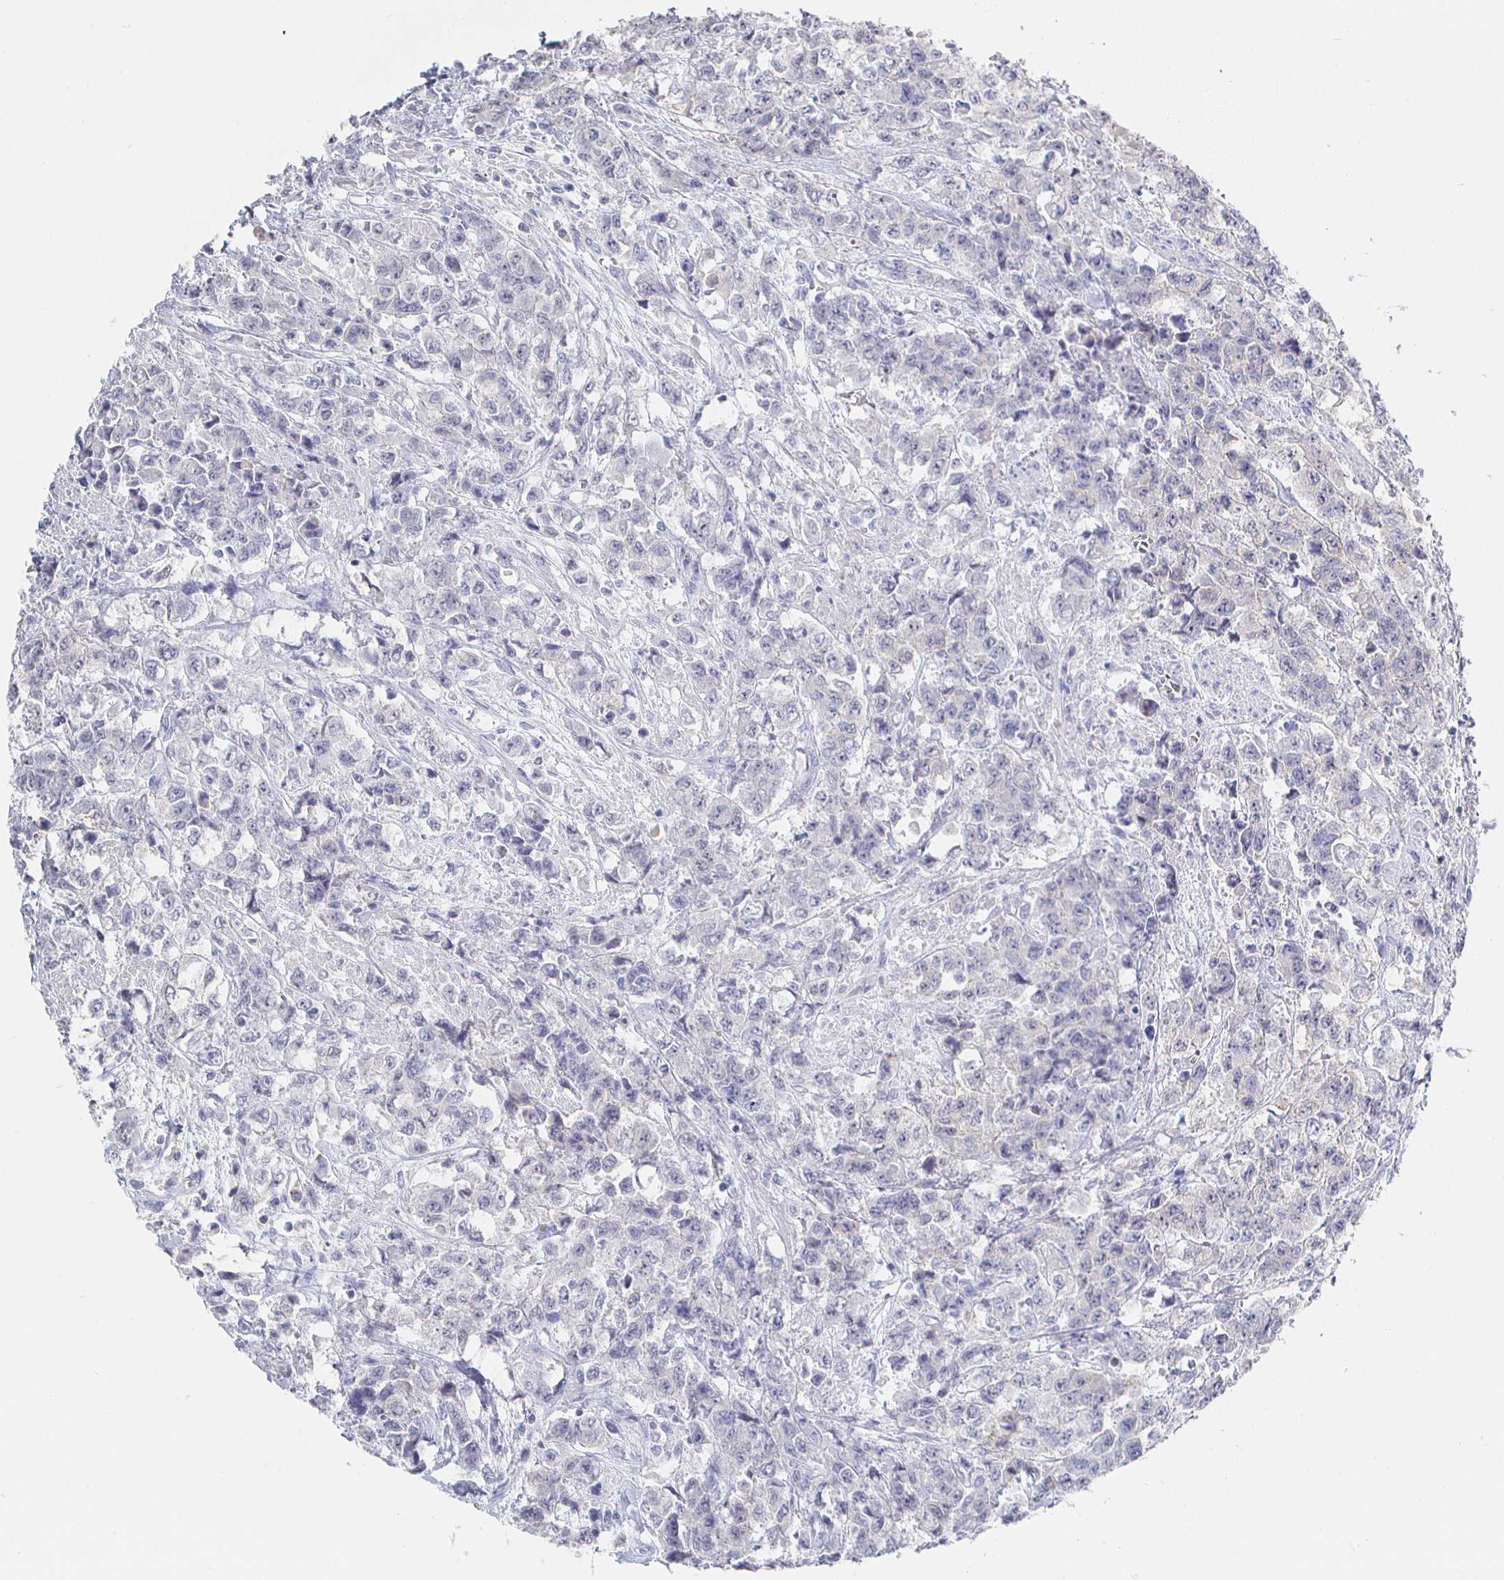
{"staining": {"intensity": "negative", "quantity": "none", "location": "none"}, "tissue": "urothelial cancer", "cell_type": "Tumor cells", "image_type": "cancer", "snomed": [{"axis": "morphology", "description": "Urothelial carcinoma, High grade"}, {"axis": "topography", "description": "Urinary bladder"}], "caption": "Tumor cells are negative for protein expression in human urothelial carcinoma (high-grade).", "gene": "LRRC23", "patient": {"sex": "female", "age": 78}}